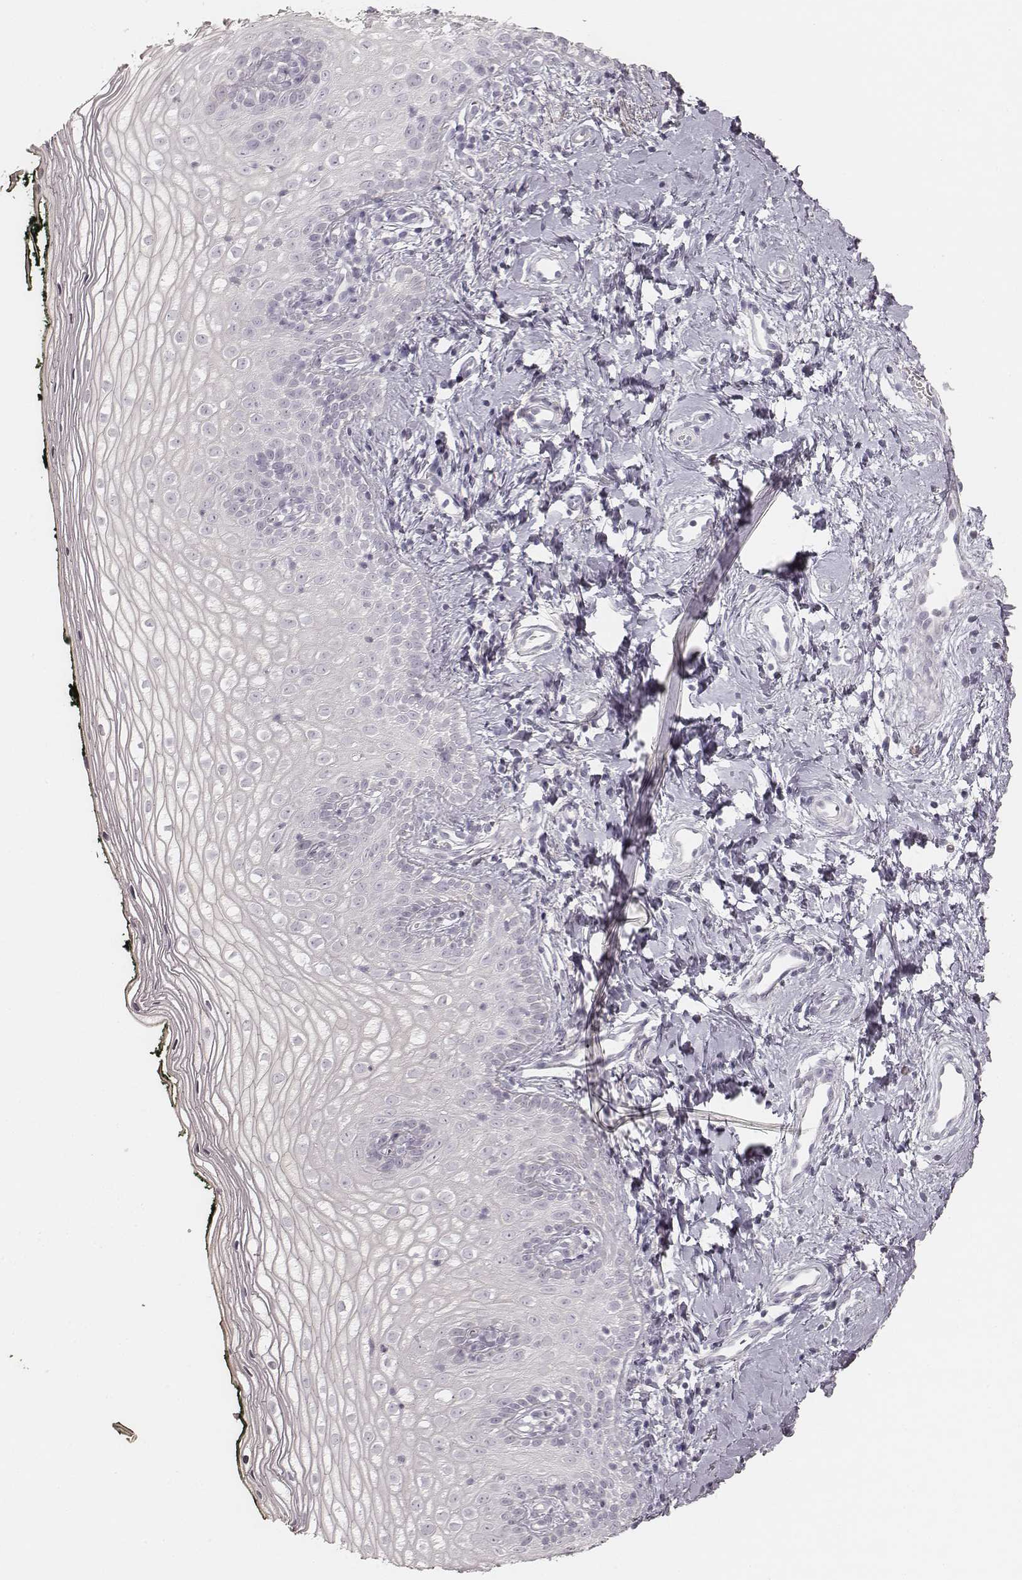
{"staining": {"intensity": "negative", "quantity": "none", "location": "none"}, "tissue": "vagina", "cell_type": "Squamous epithelial cells", "image_type": "normal", "snomed": [{"axis": "morphology", "description": "Normal tissue, NOS"}, {"axis": "topography", "description": "Vagina"}], "caption": "The photomicrograph exhibits no staining of squamous epithelial cells in benign vagina.", "gene": "KRT31", "patient": {"sex": "female", "age": 47}}